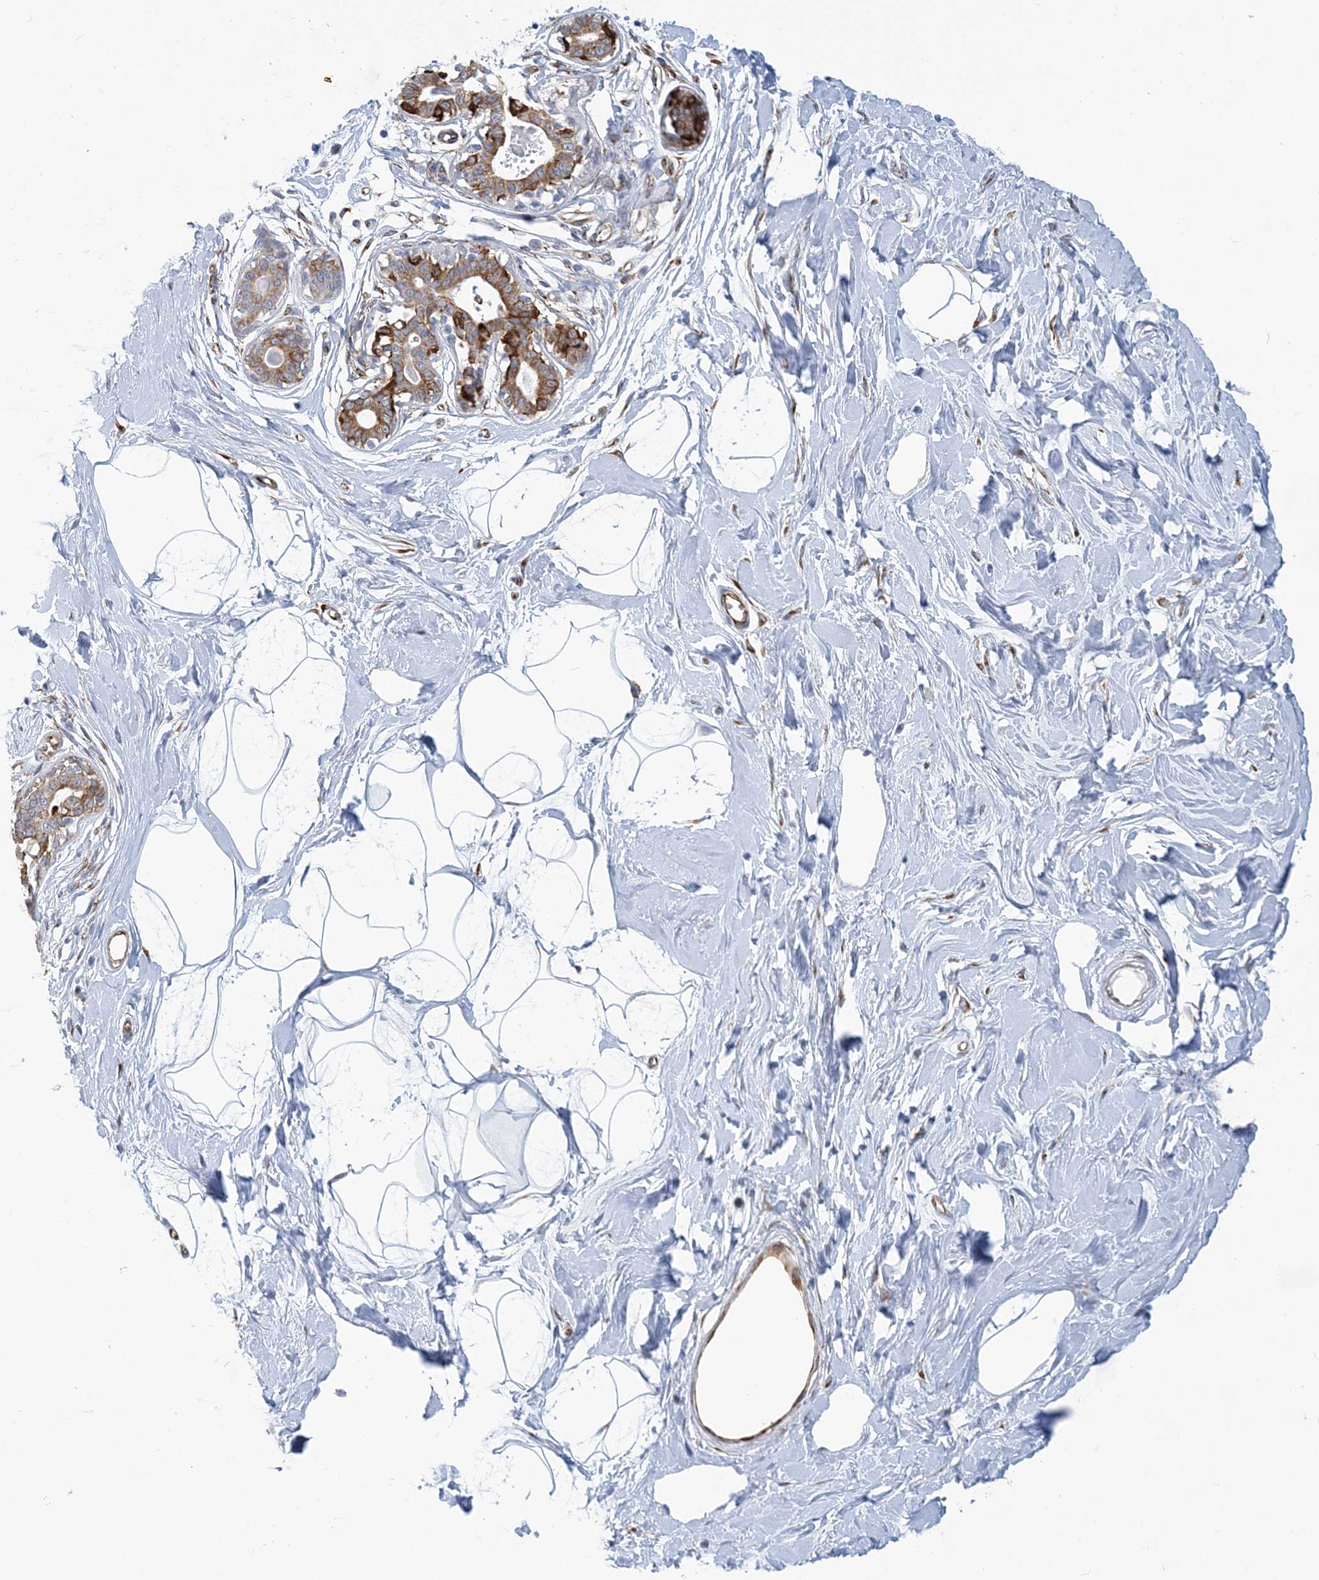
{"staining": {"intensity": "negative", "quantity": "none", "location": "none"}, "tissue": "breast", "cell_type": "Adipocytes", "image_type": "normal", "snomed": [{"axis": "morphology", "description": "Normal tissue, NOS"}, {"axis": "topography", "description": "Breast"}], "caption": "Protein analysis of benign breast reveals no significant staining in adipocytes.", "gene": "PLEKHG4B", "patient": {"sex": "female", "age": 45}}